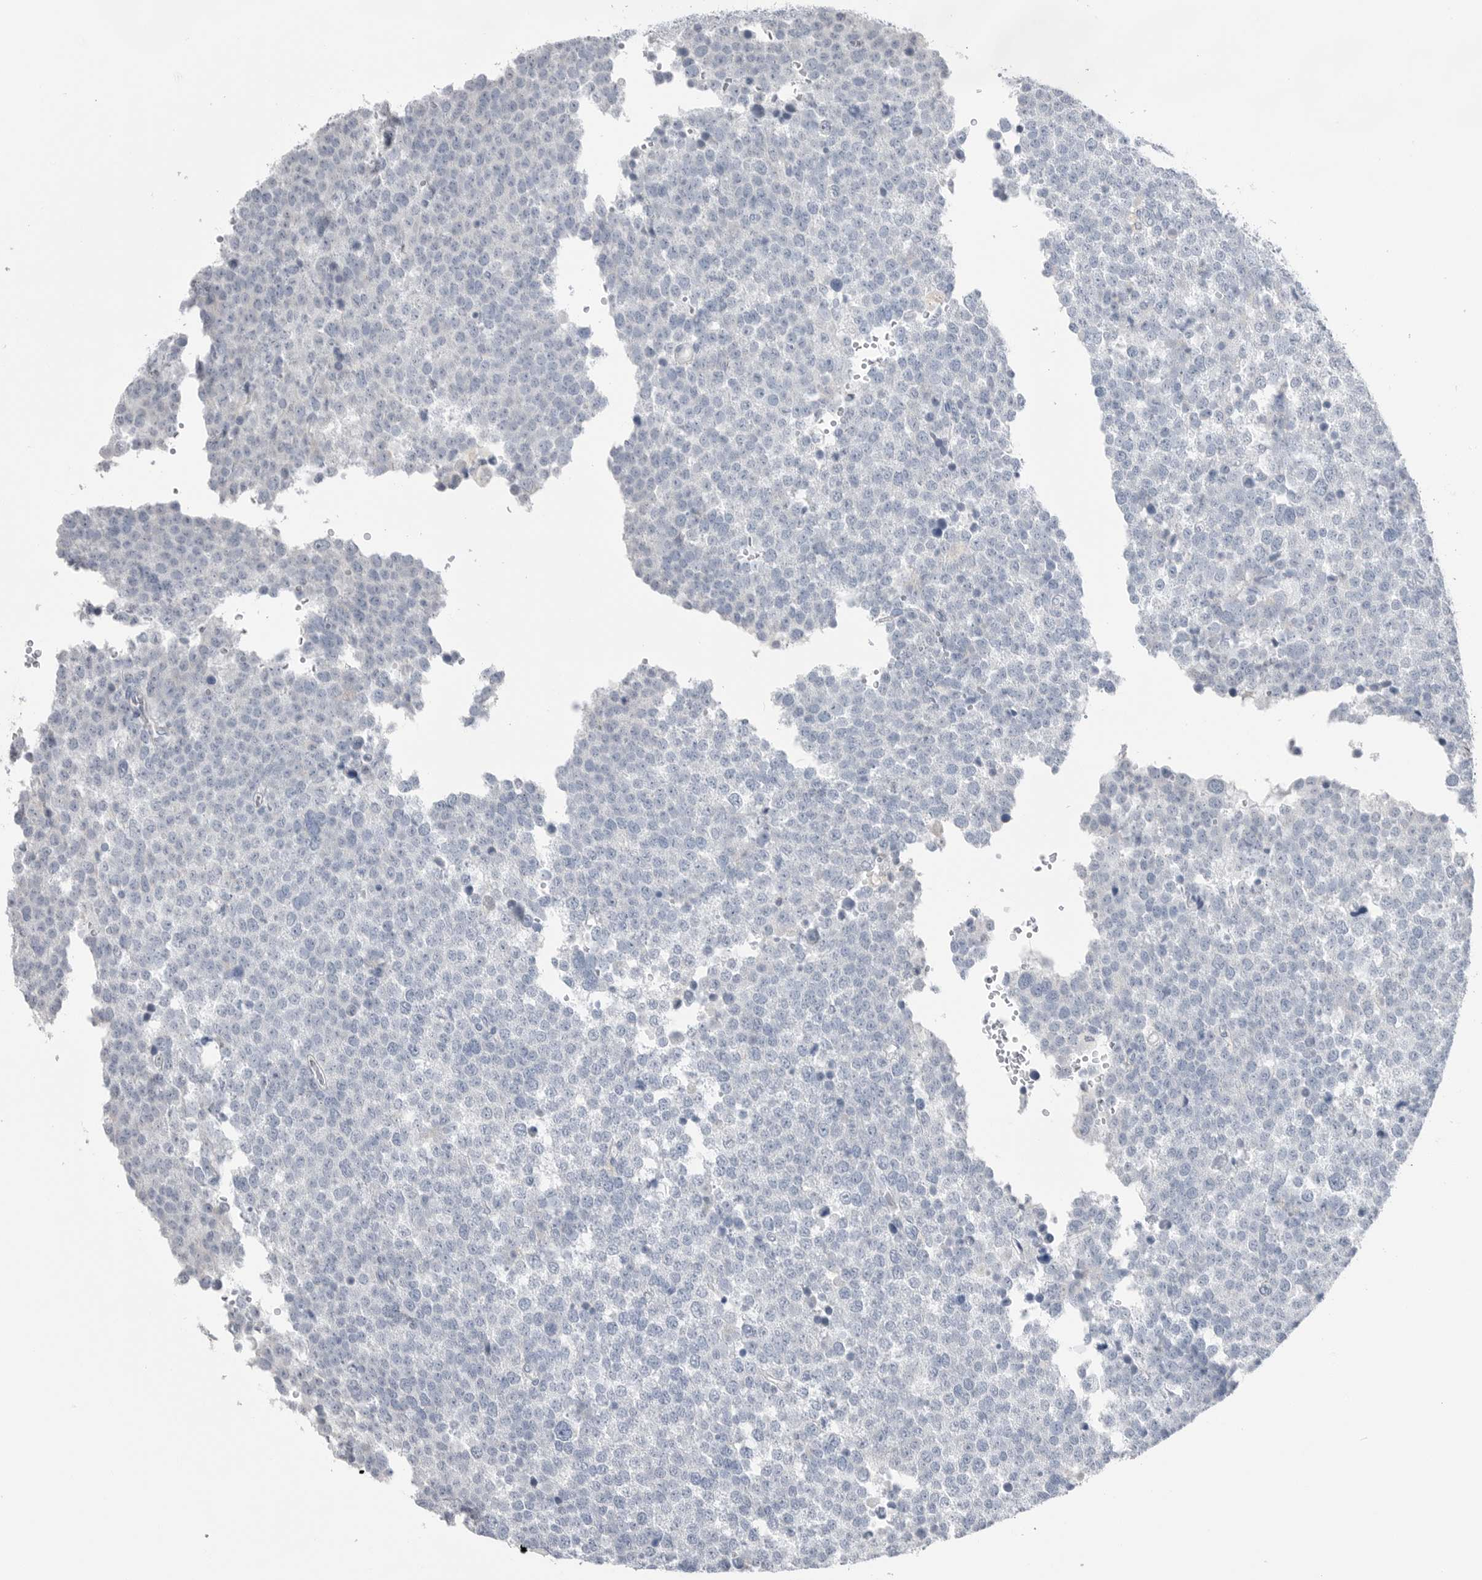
{"staining": {"intensity": "negative", "quantity": "none", "location": "none"}, "tissue": "testis cancer", "cell_type": "Tumor cells", "image_type": "cancer", "snomed": [{"axis": "morphology", "description": "Seminoma, NOS"}, {"axis": "topography", "description": "Testis"}], "caption": "Micrograph shows no significant protein expression in tumor cells of testis cancer. (Brightfield microscopy of DAB (3,3'-diaminobenzidine) immunohistochemistry at high magnification).", "gene": "ABHD12", "patient": {"sex": "male", "age": 71}}